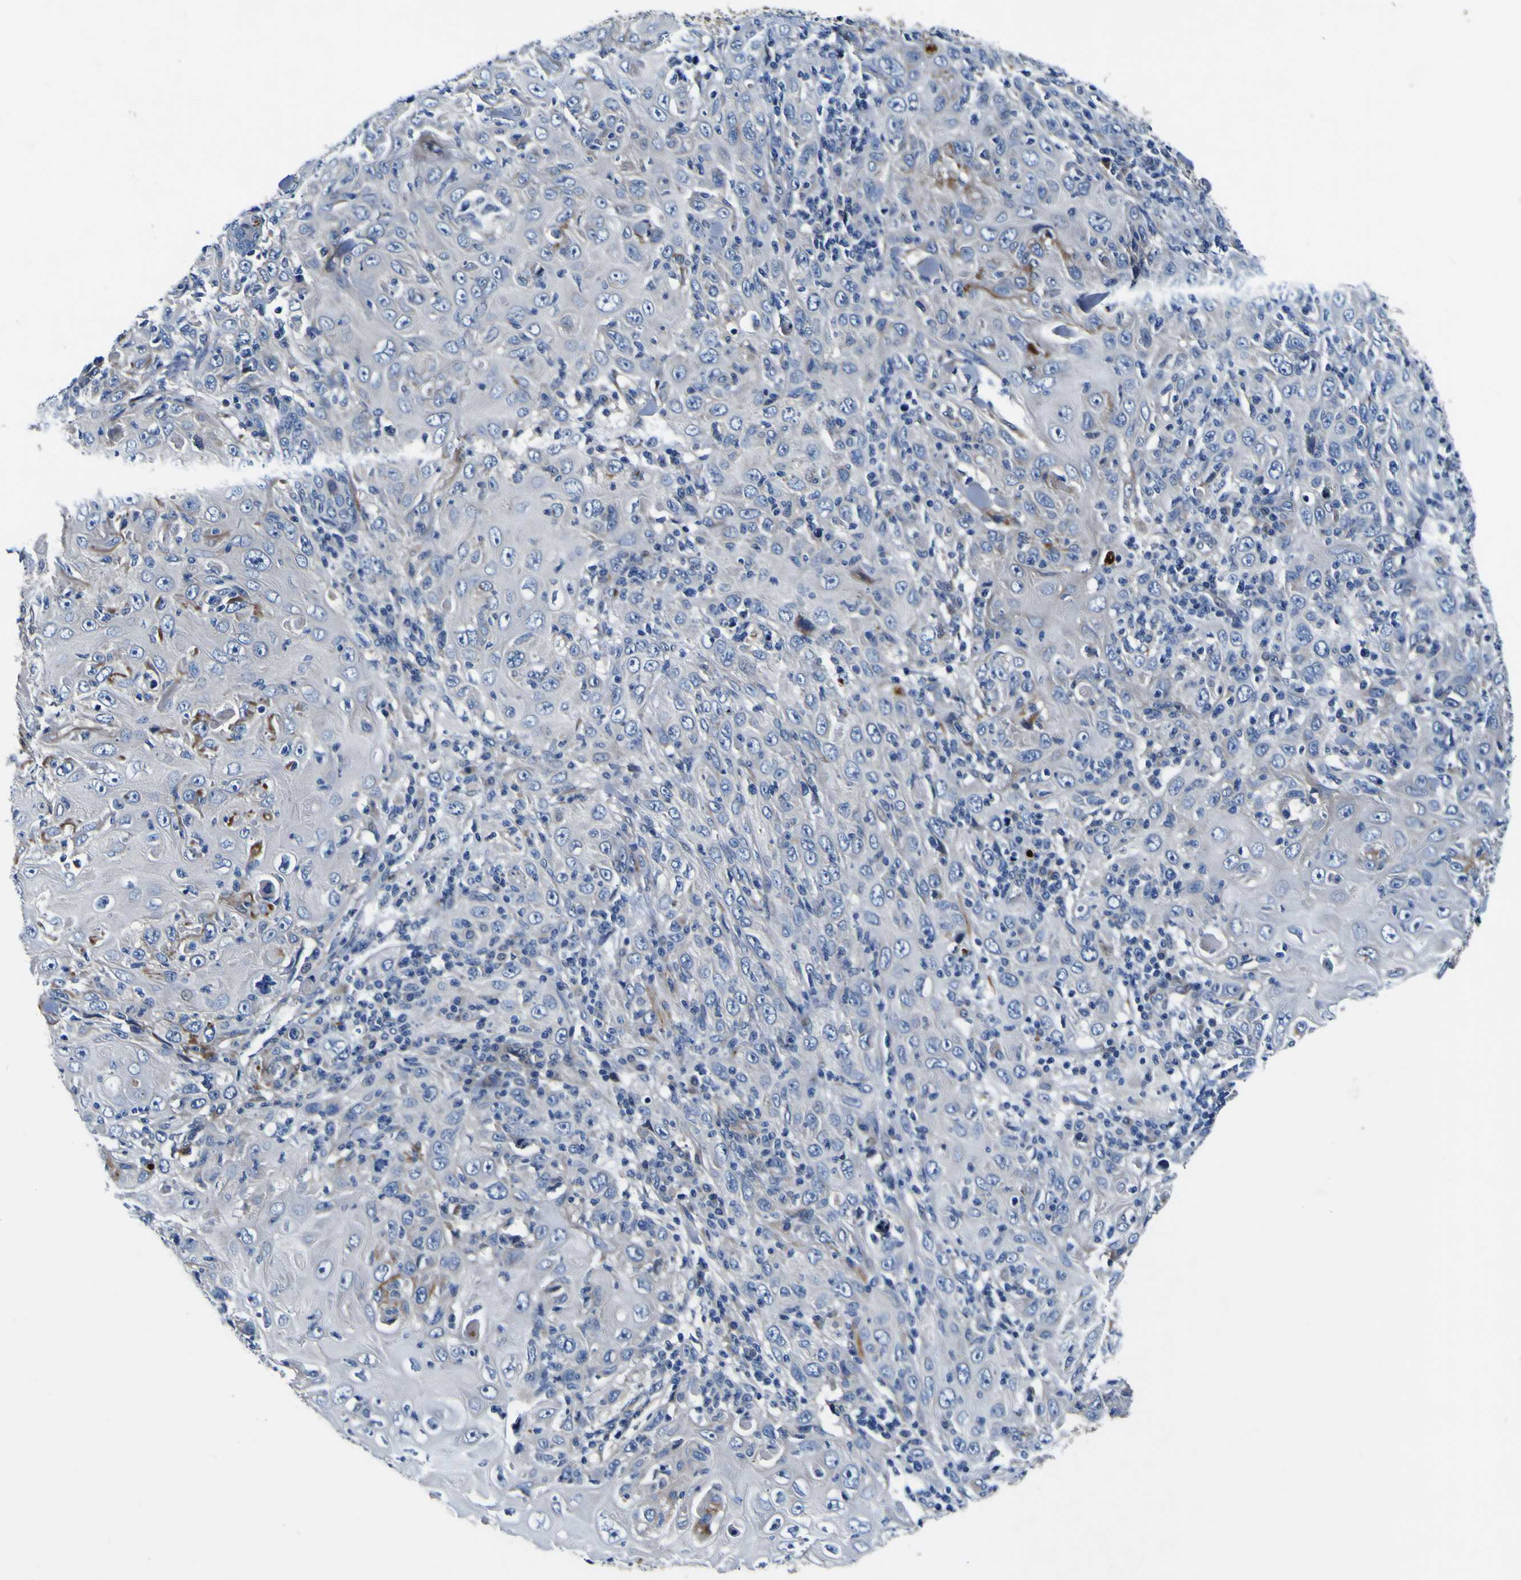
{"staining": {"intensity": "weak", "quantity": "<25%", "location": "cytoplasmic/membranous"}, "tissue": "skin cancer", "cell_type": "Tumor cells", "image_type": "cancer", "snomed": [{"axis": "morphology", "description": "Squamous cell carcinoma, NOS"}, {"axis": "topography", "description": "Skin"}], "caption": "Skin cancer stained for a protein using immunohistochemistry reveals no positivity tumor cells.", "gene": "AGAP3", "patient": {"sex": "female", "age": 88}}